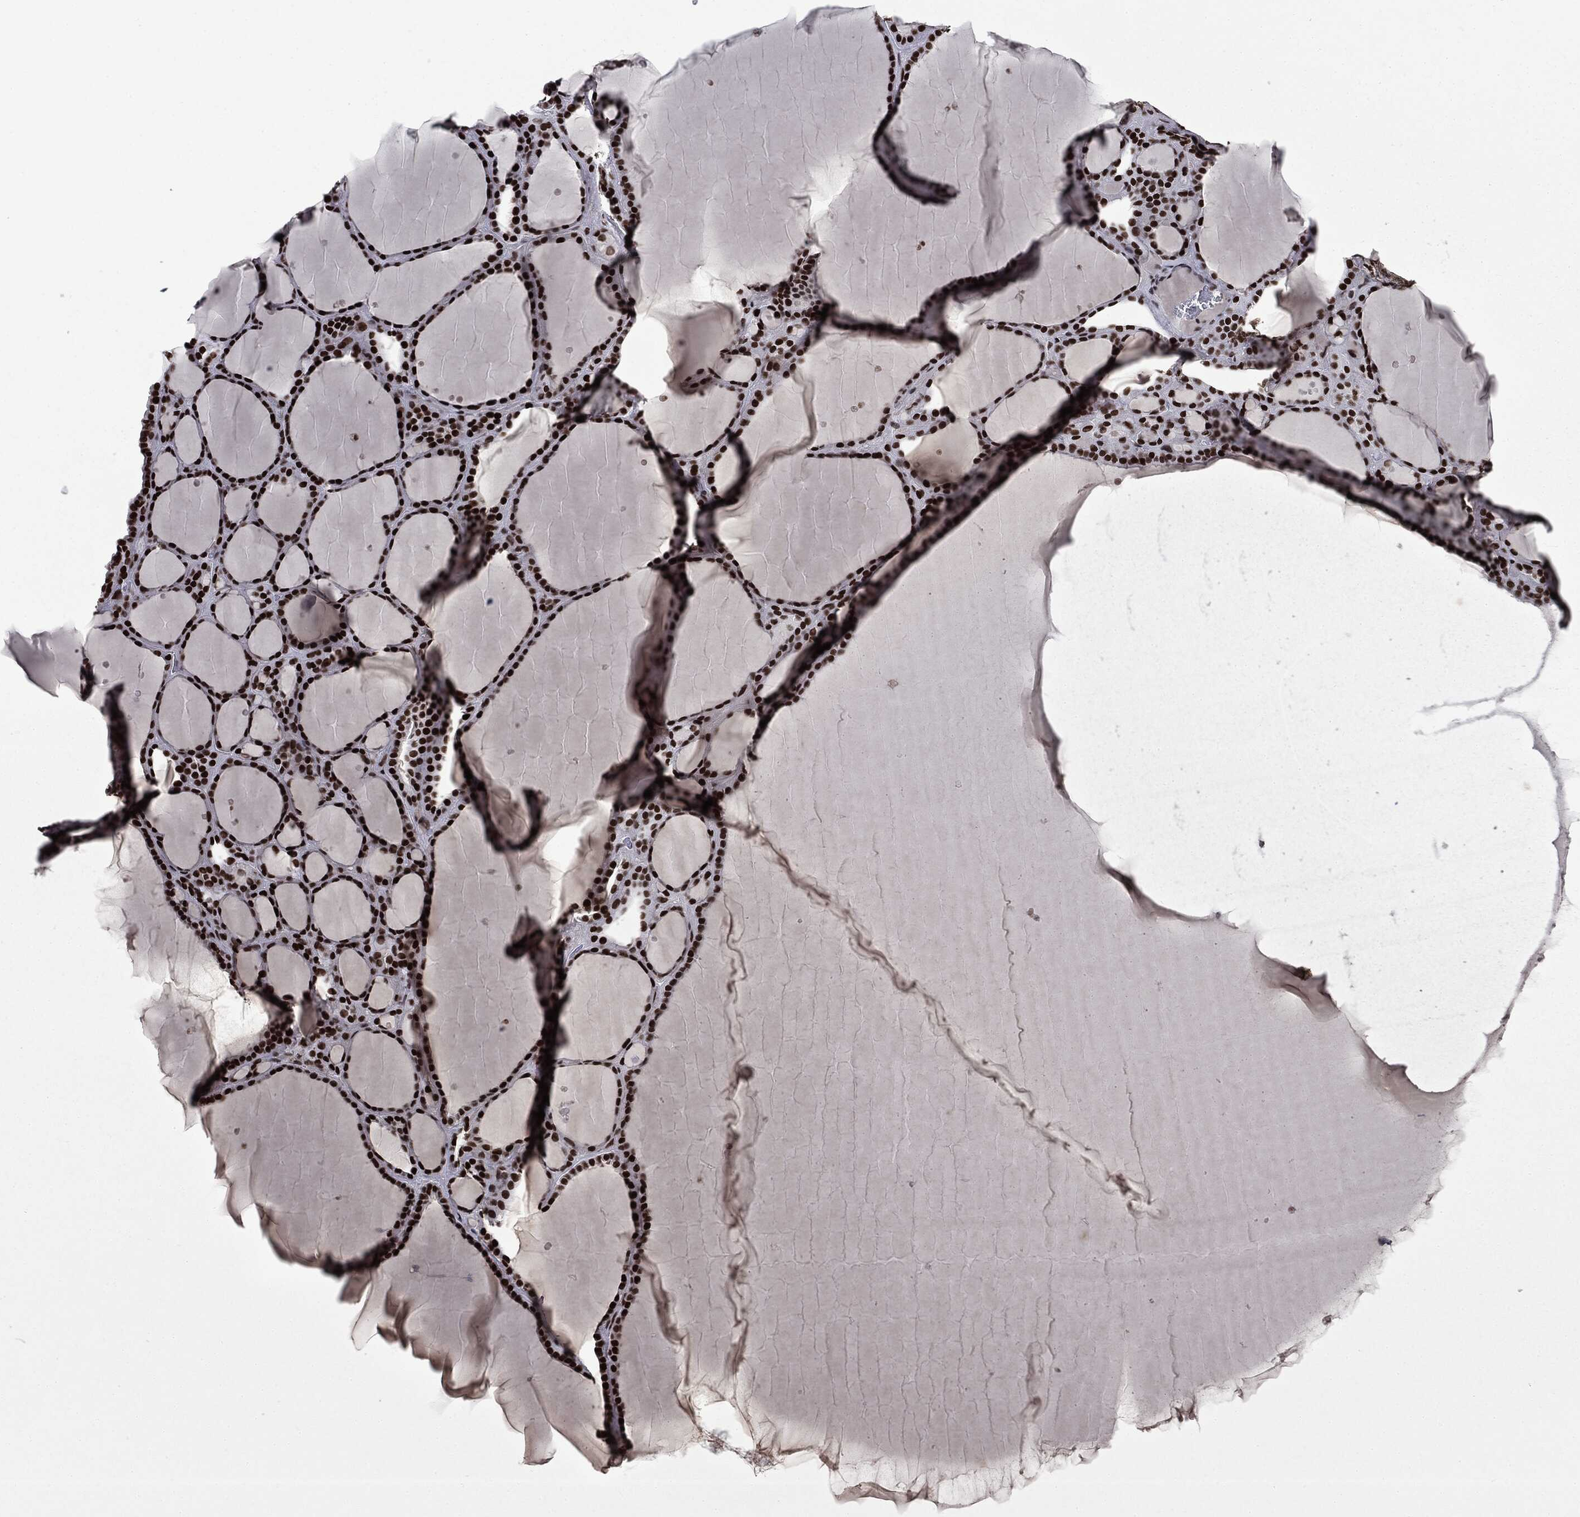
{"staining": {"intensity": "strong", "quantity": ">75%", "location": "nuclear"}, "tissue": "thyroid gland", "cell_type": "Glandular cells", "image_type": "normal", "snomed": [{"axis": "morphology", "description": "Normal tissue, NOS"}, {"axis": "topography", "description": "Thyroid gland"}], "caption": "Strong nuclear expression is identified in about >75% of glandular cells in benign thyroid gland. The protein is stained brown, and the nuclei are stained in blue (DAB IHC with brightfield microscopy, high magnification).", "gene": "MSH2", "patient": {"sex": "male", "age": 63}}